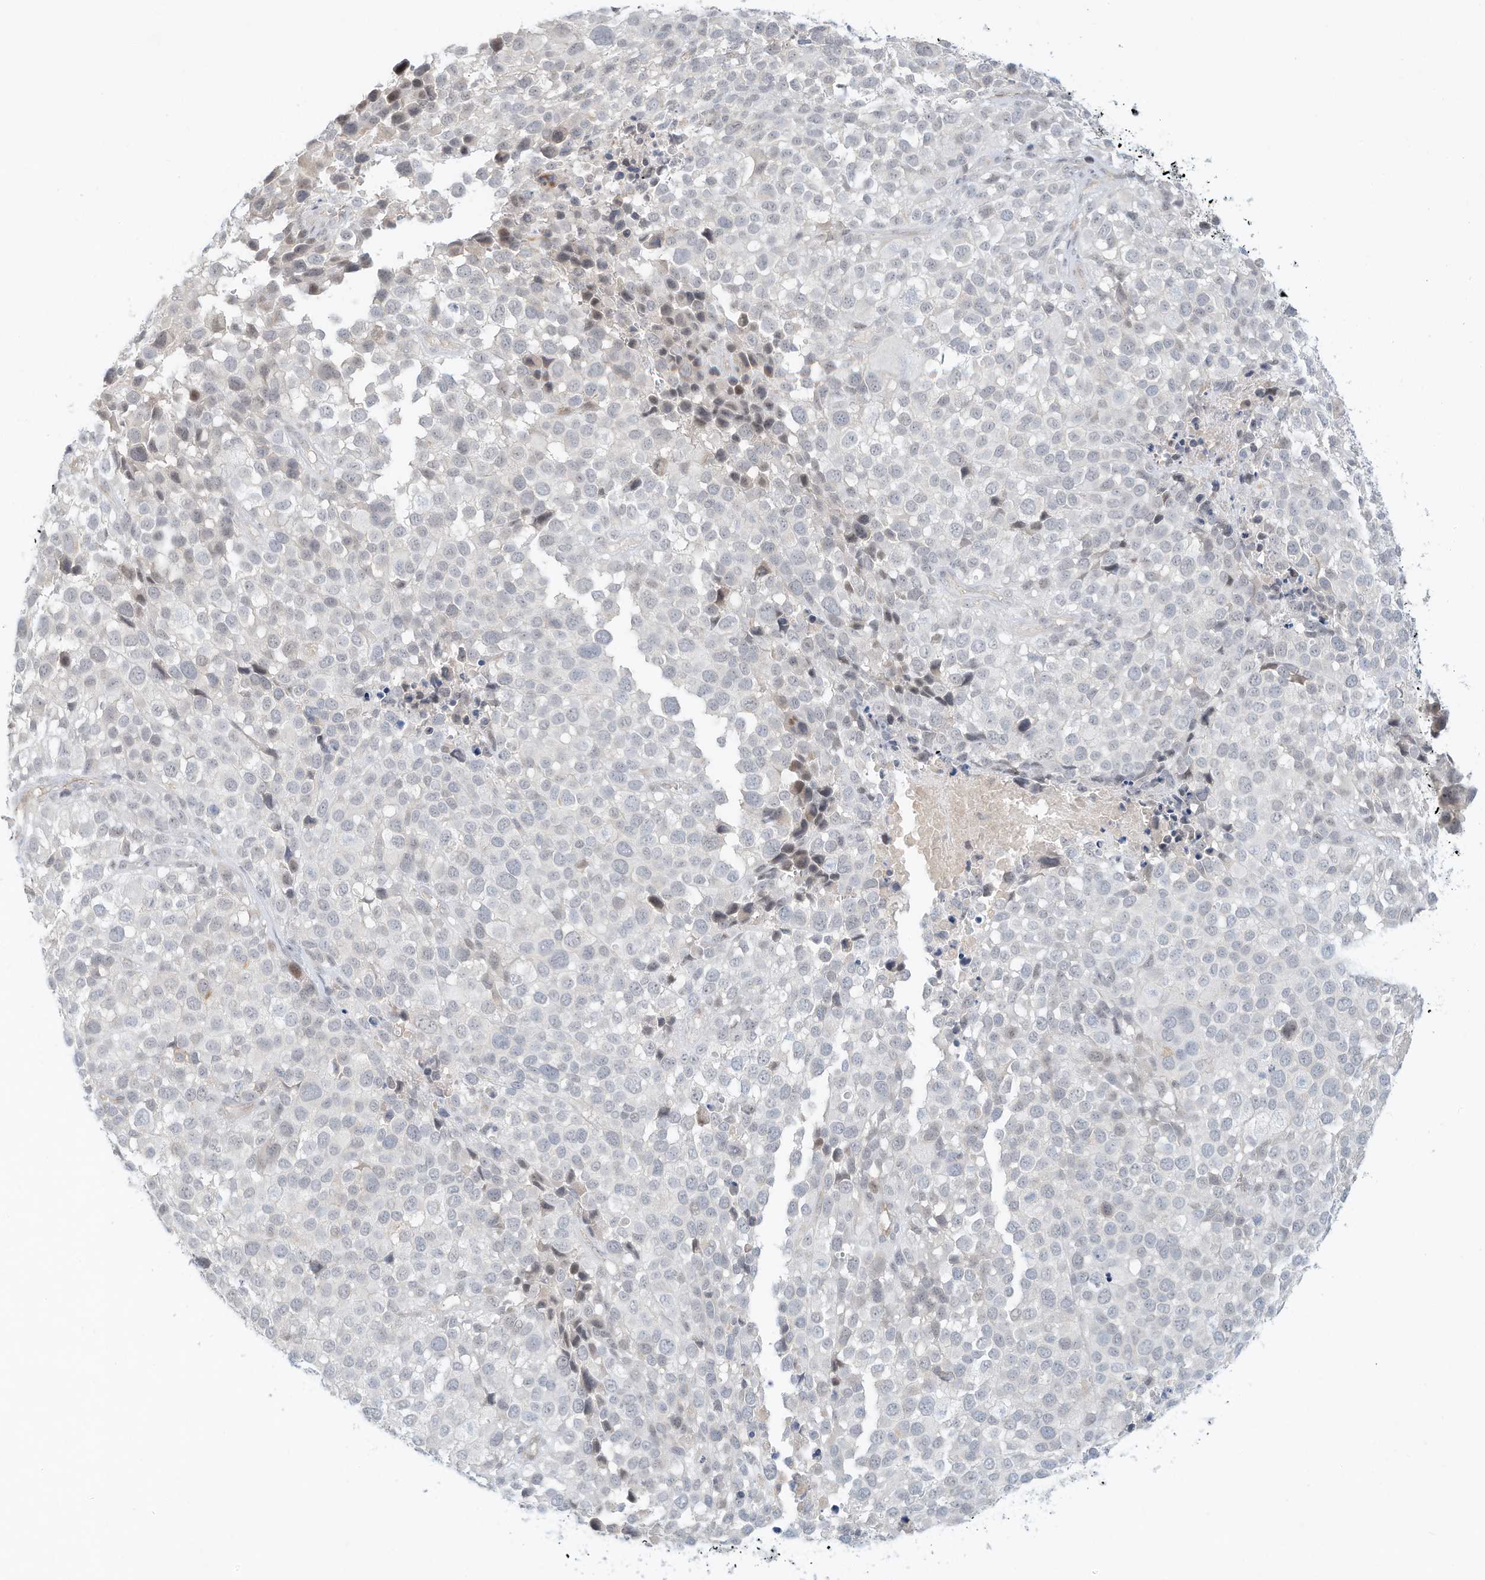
{"staining": {"intensity": "weak", "quantity": "<25%", "location": "nuclear"}, "tissue": "melanoma", "cell_type": "Tumor cells", "image_type": "cancer", "snomed": [{"axis": "morphology", "description": "Malignant melanoma, NOS"}, {"axis": "topography", "description": "Skin of trunk"}], "caption": "Immunohistochemistry histopathology image of human malignant melanoma stained for a protein (brown), which exhibits no positivity in tumor cells.", "gene": "PAK6", "patient": {"sex": "male", "age": 71}}